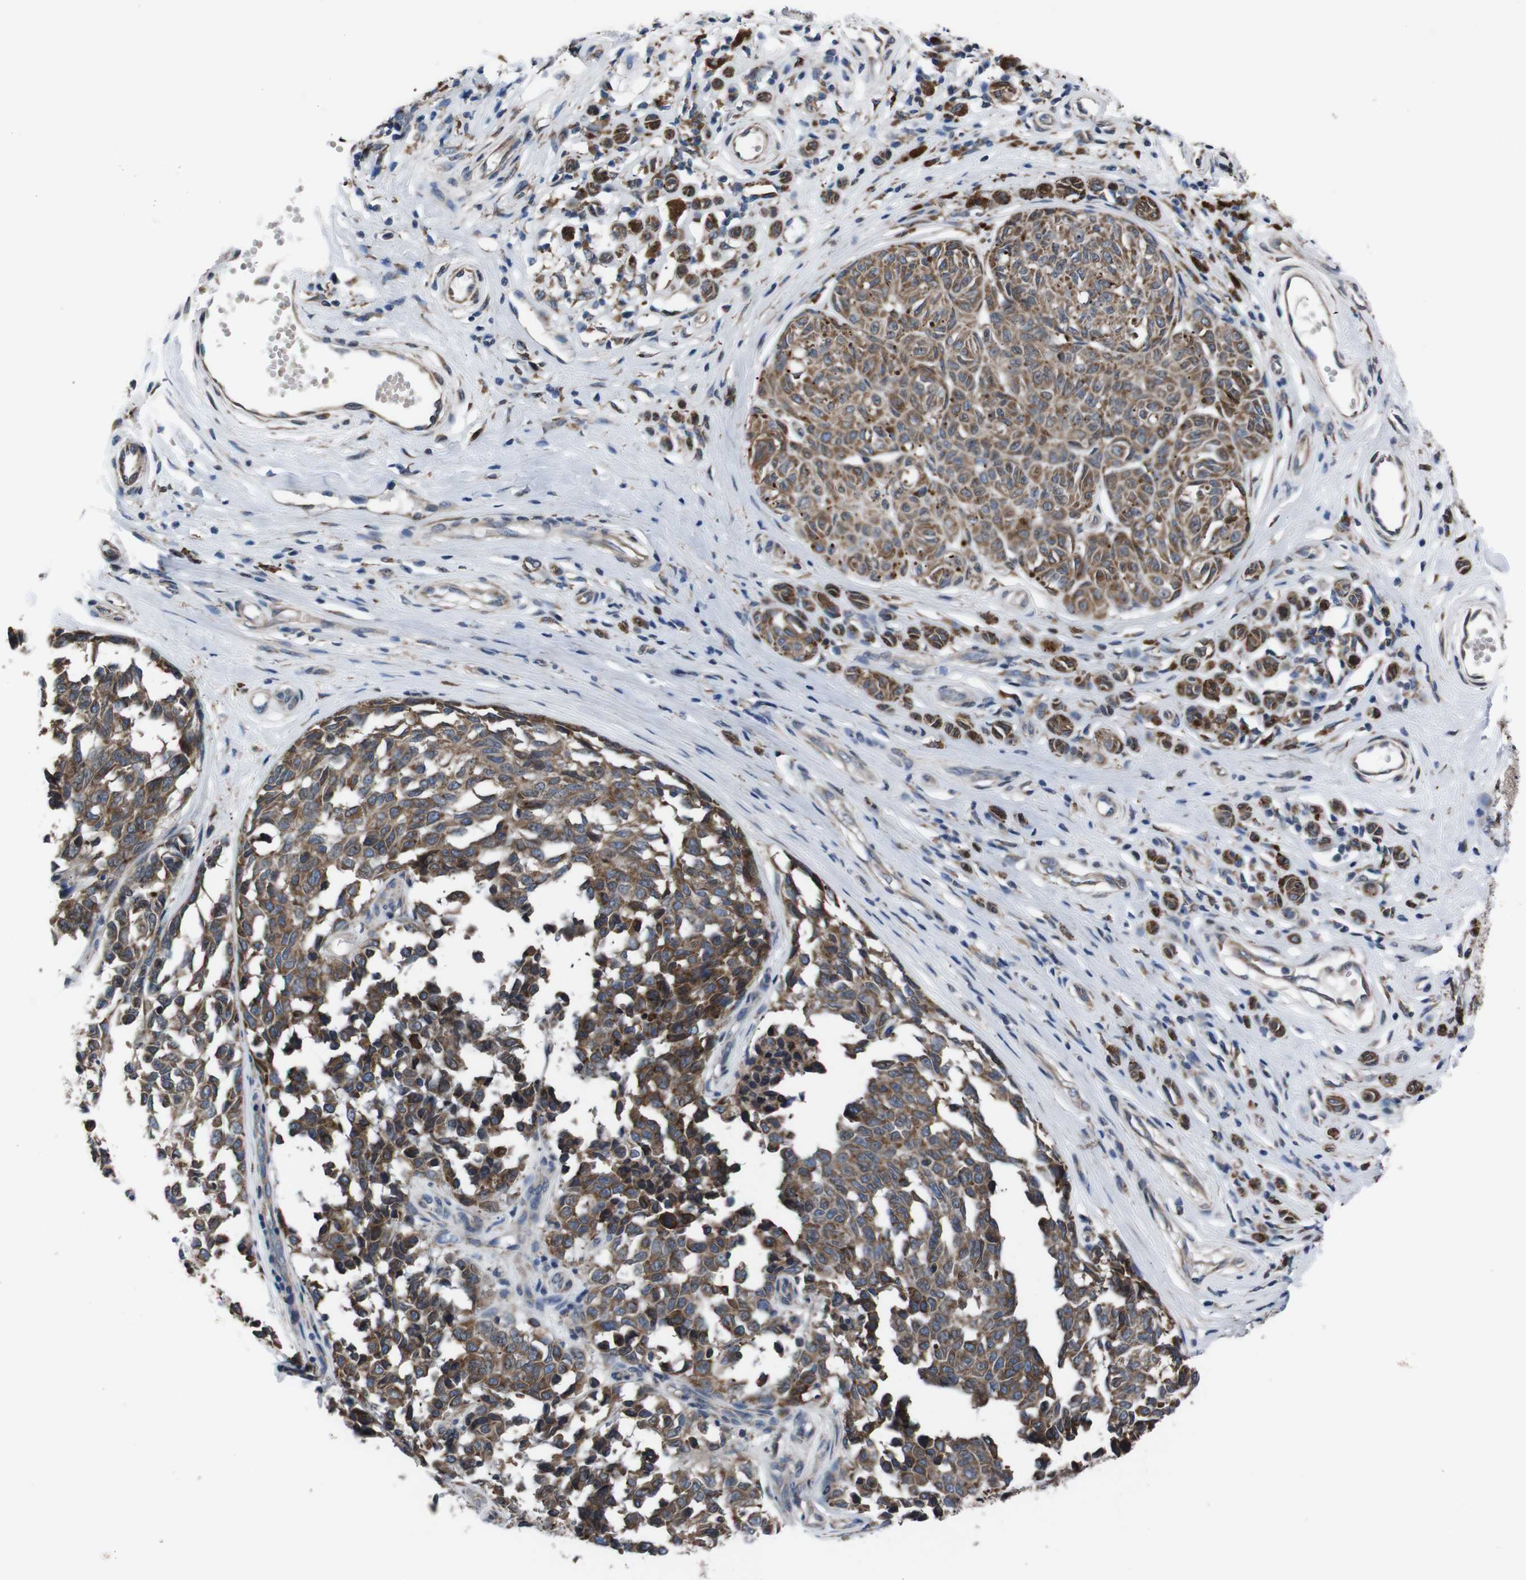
{"staining": {"intensity": "moderate", "quantity": ">75%", "location": "cytoplasmic/membranous"}, "tissue": "melanoma", "cell_type": "Tumor cells", "image_type": "cancer", "snomed": [{"axis": "morphology", "description": "Malignant melanoma, NOS"}, {"axis": "topography", "description": "Skin"}], "caption": "A brown stain highlights moderate cytoplasmic/membranous staining of a protein in human malignant melanoma tumor cells.", "gene": "SIGMAR1", "patient": {"sex": "female", "age": 64}}